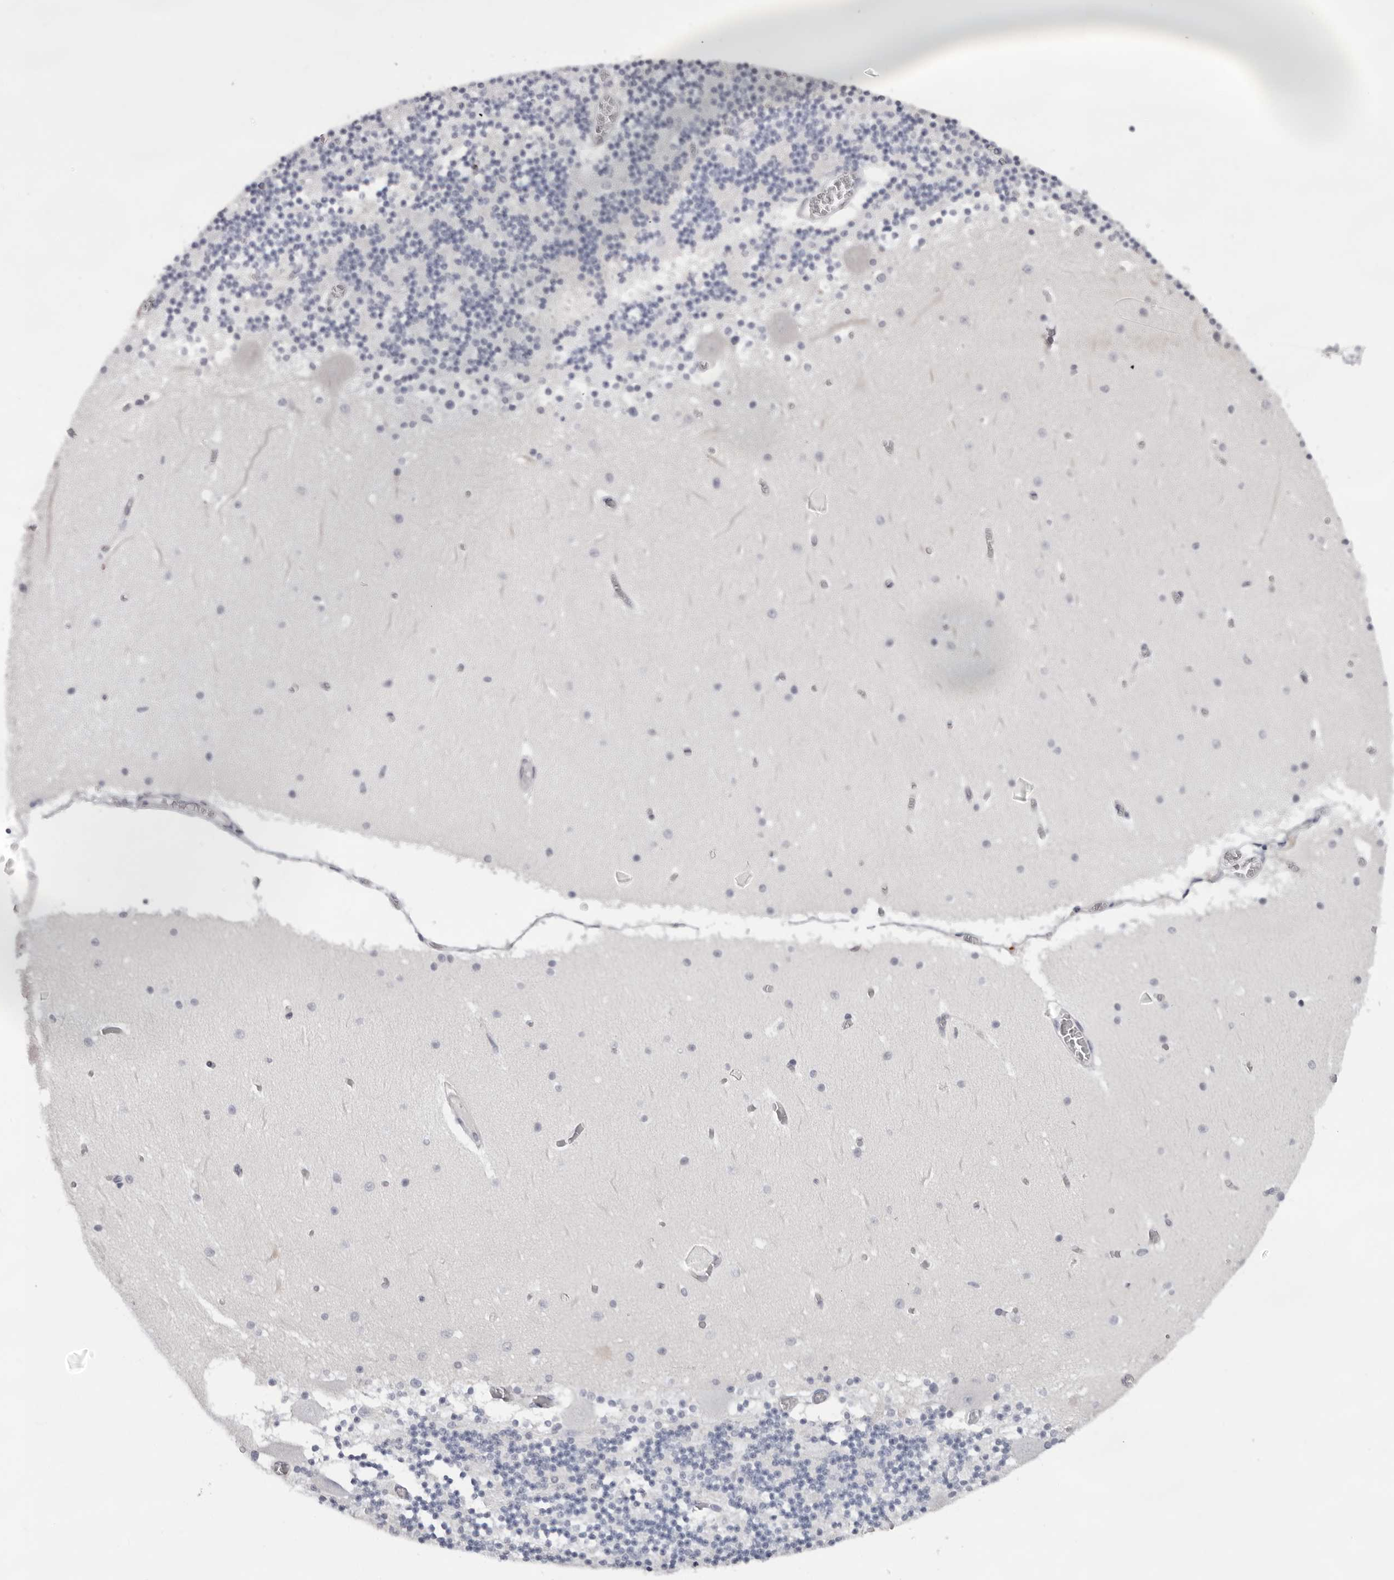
{"staining": {"intensity": "negative", "quantity": "none", "location": "none"}, "tissue": "cerebellum", "cell_type": "Cells in granular layer", "image_type": "normal", "snomed": [{"axis": "morphology", "description": "Normal tissue, NOS"}, {"axis": "topography", "description": "Cerebellum"}], "caption": "The photomicrograph shows no significant staining in cells in granular layer of cerebellum. The staining is performed using DAB brown chromogen with nuclei counter-stained in using hematoxylin.", "gene": "CCDC28B", "patient": {"sex": "female", "age": 28}}